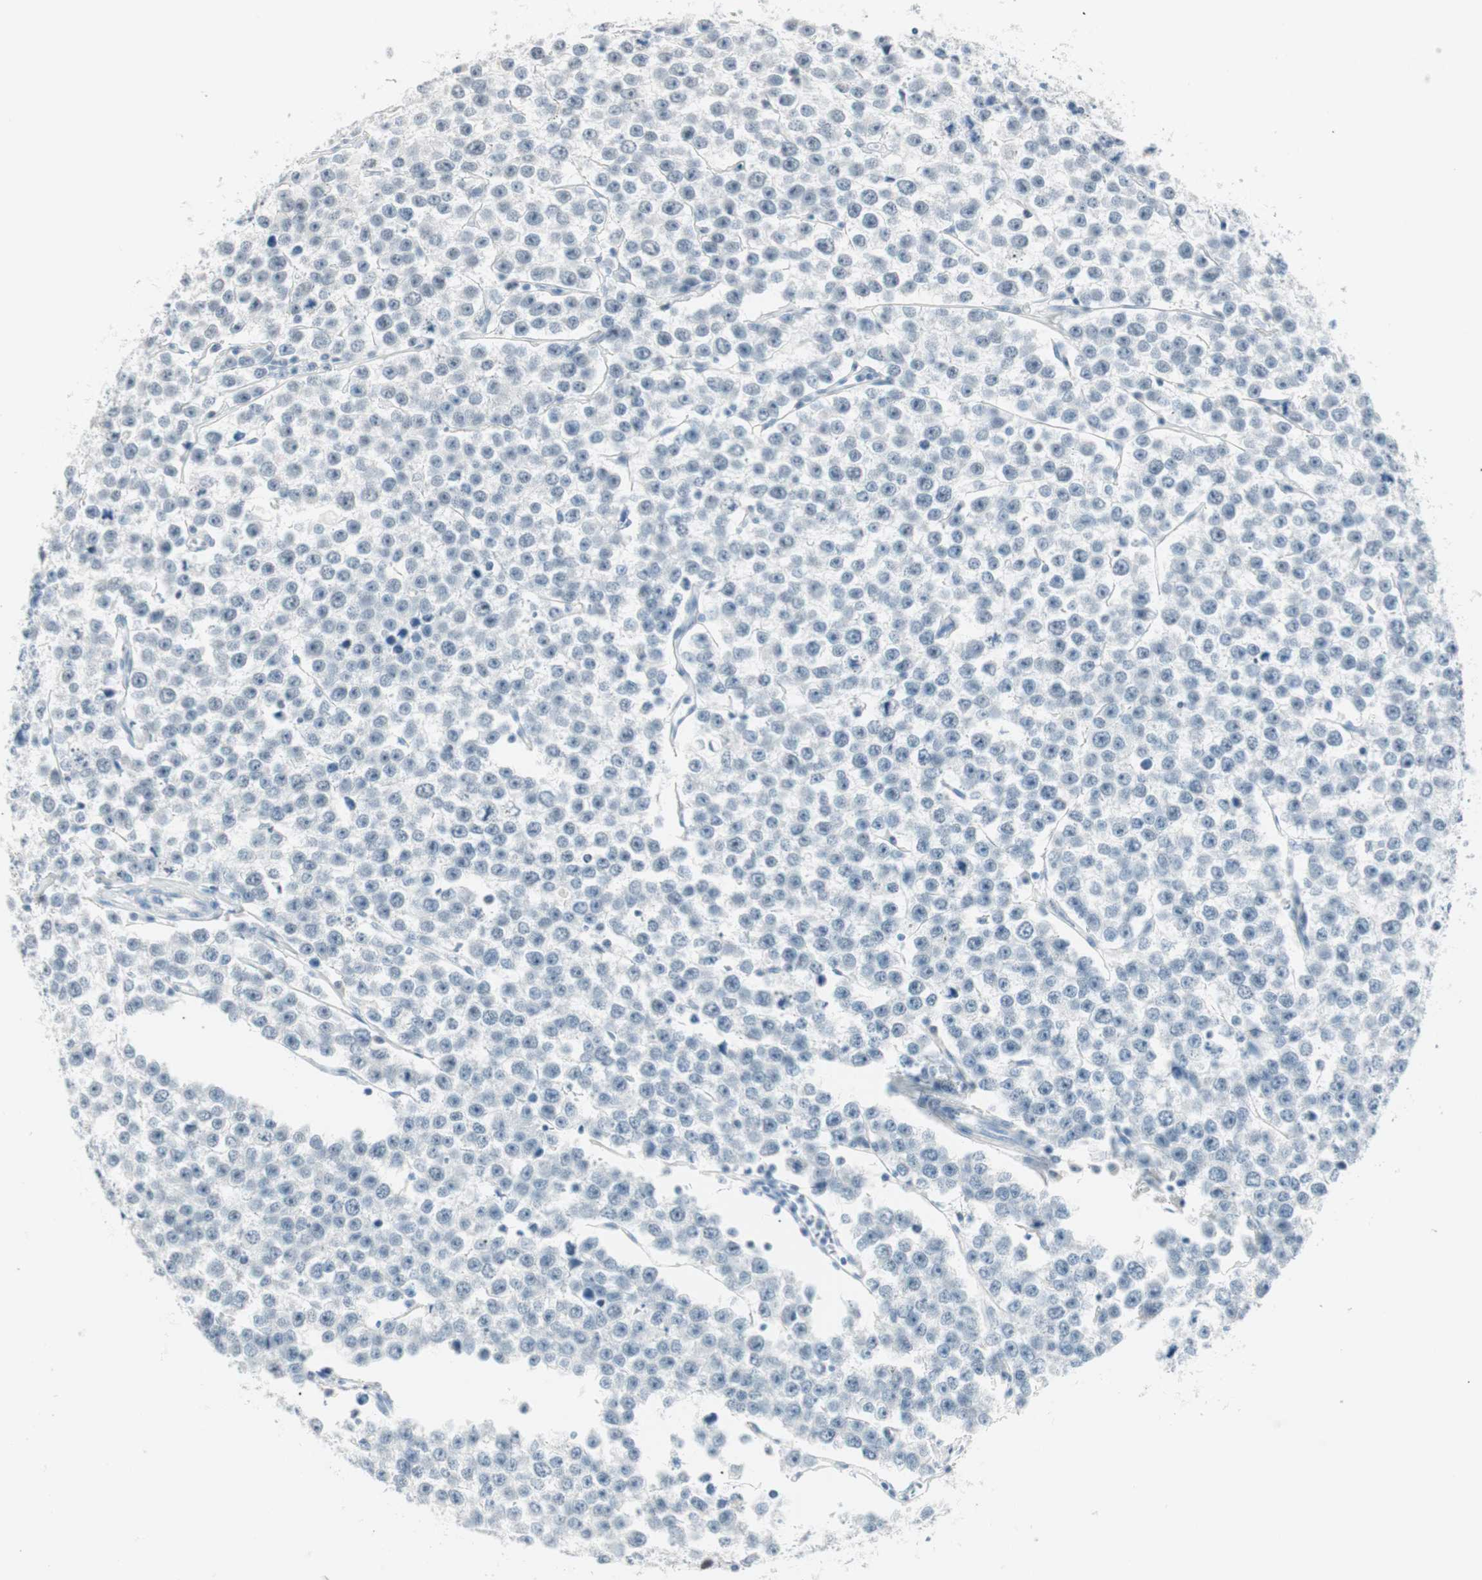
{"staining": {"intensity": "negative", "quantity": "none", "location": "none"}, "tissue": "testis cancer", "cell_type": "Tumor cells", "image_type": "cancer", "snomed": [{"axis": "morphology", "description": "Seminoma, NOS"}, {"axis": "morphology", "description": "Carcinoma, Embryonal, NOS"}, {"axis": "topography", "description": "Testis"}], "caption": "Testis cancer was stained to show a protein in brown. There is no significant staining in tumor cells.", "gene": "HOXB13", "patient": {"sex": "male", "age": 52}}